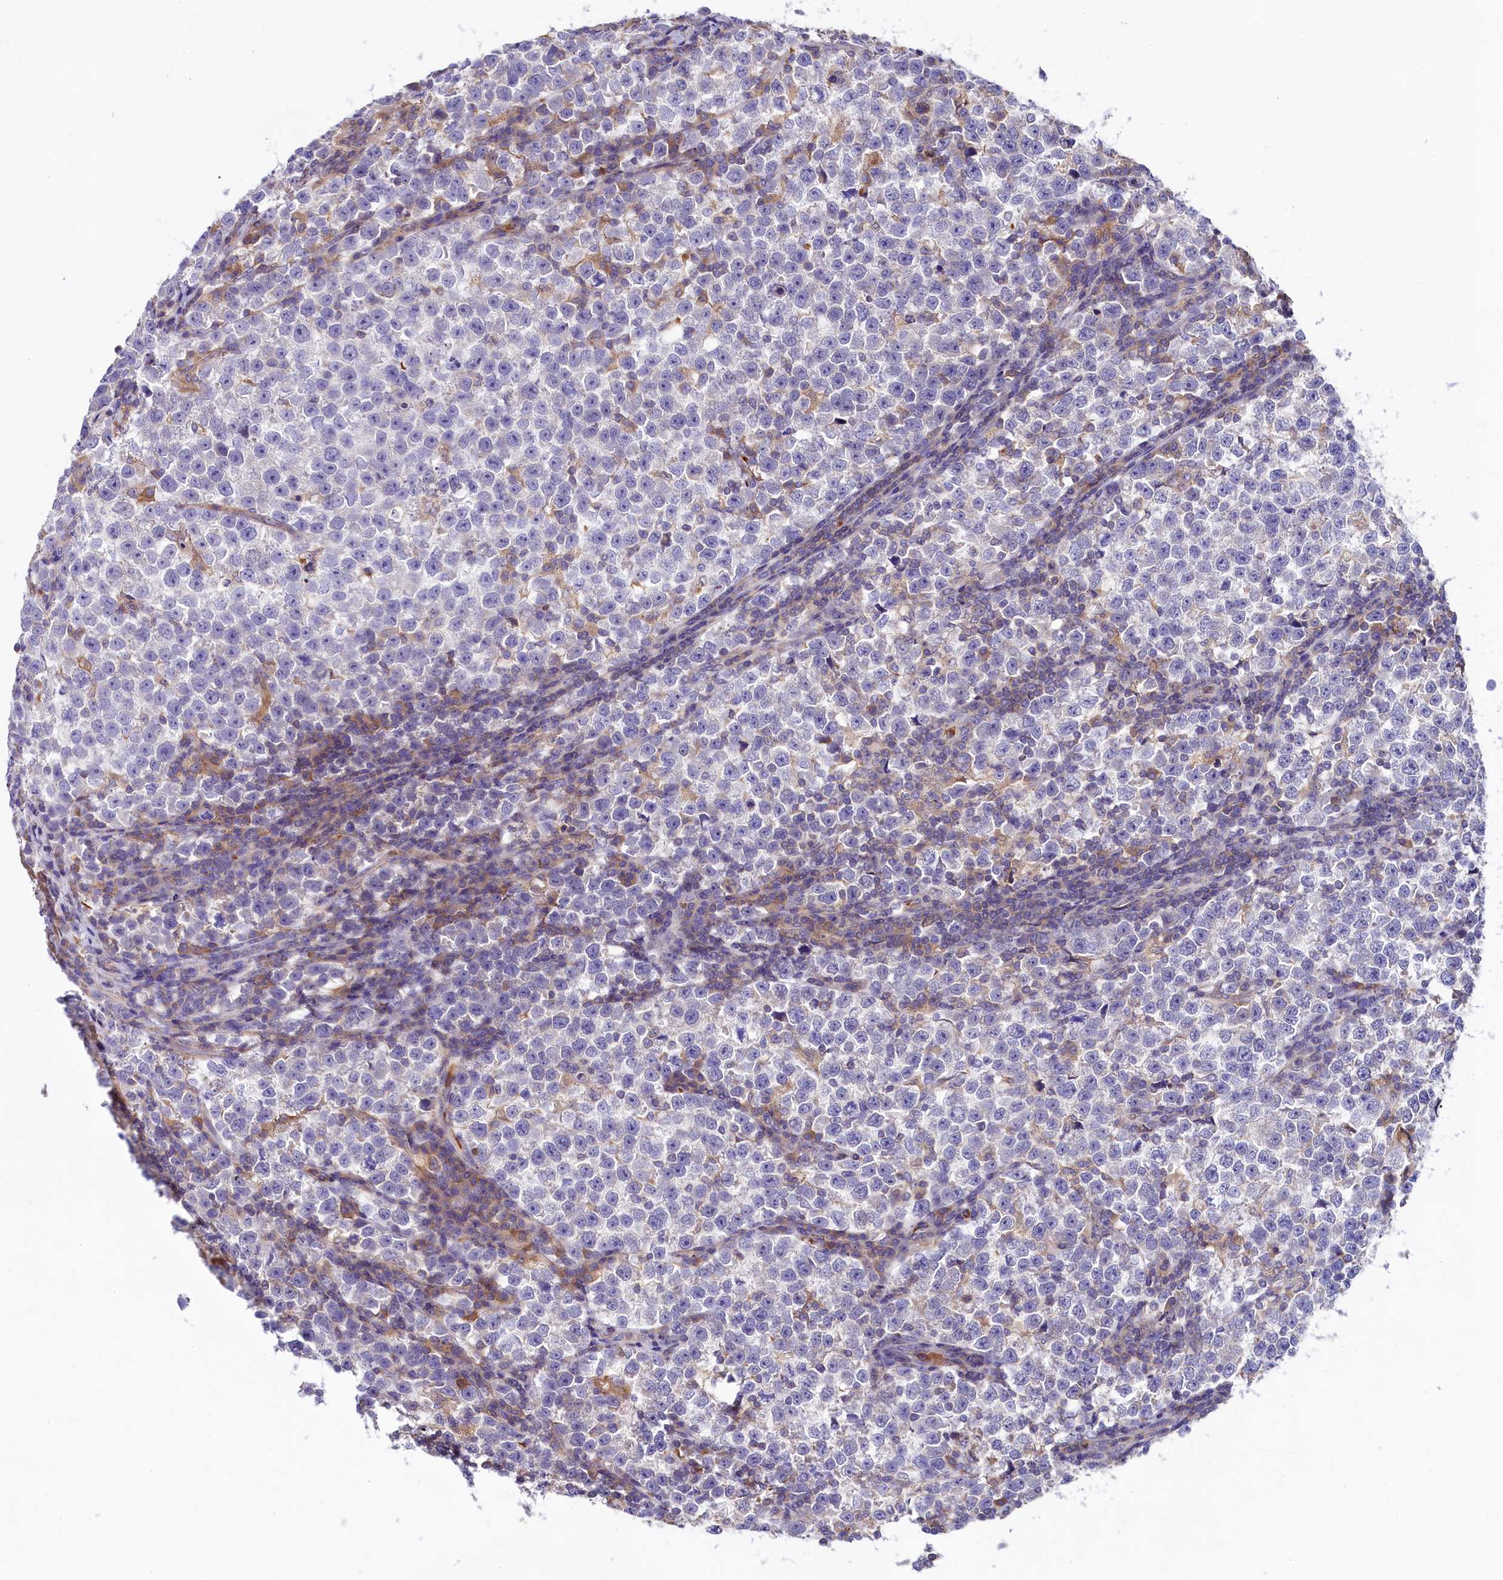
{"staining": {"intensity": "negative", "quantity": "none", "location": "none"}, "tissue": "testis cancer", "cell_type": "Tumor cells", "image_type": "cancer", "snomed": [{"axis": "morphology", "description": "Normal tissue, NOS"}, {"axis": "morphology", "description": "Seminoma, NOS"}, {"axis": "topography", "description": "Testis"}], "caption": "The IHC micrograph has no significant positivity in tumor cells of seminoma (testis) tissue.", "gene": "HPS6", "patient": {"sex": "male", "age": 43}}